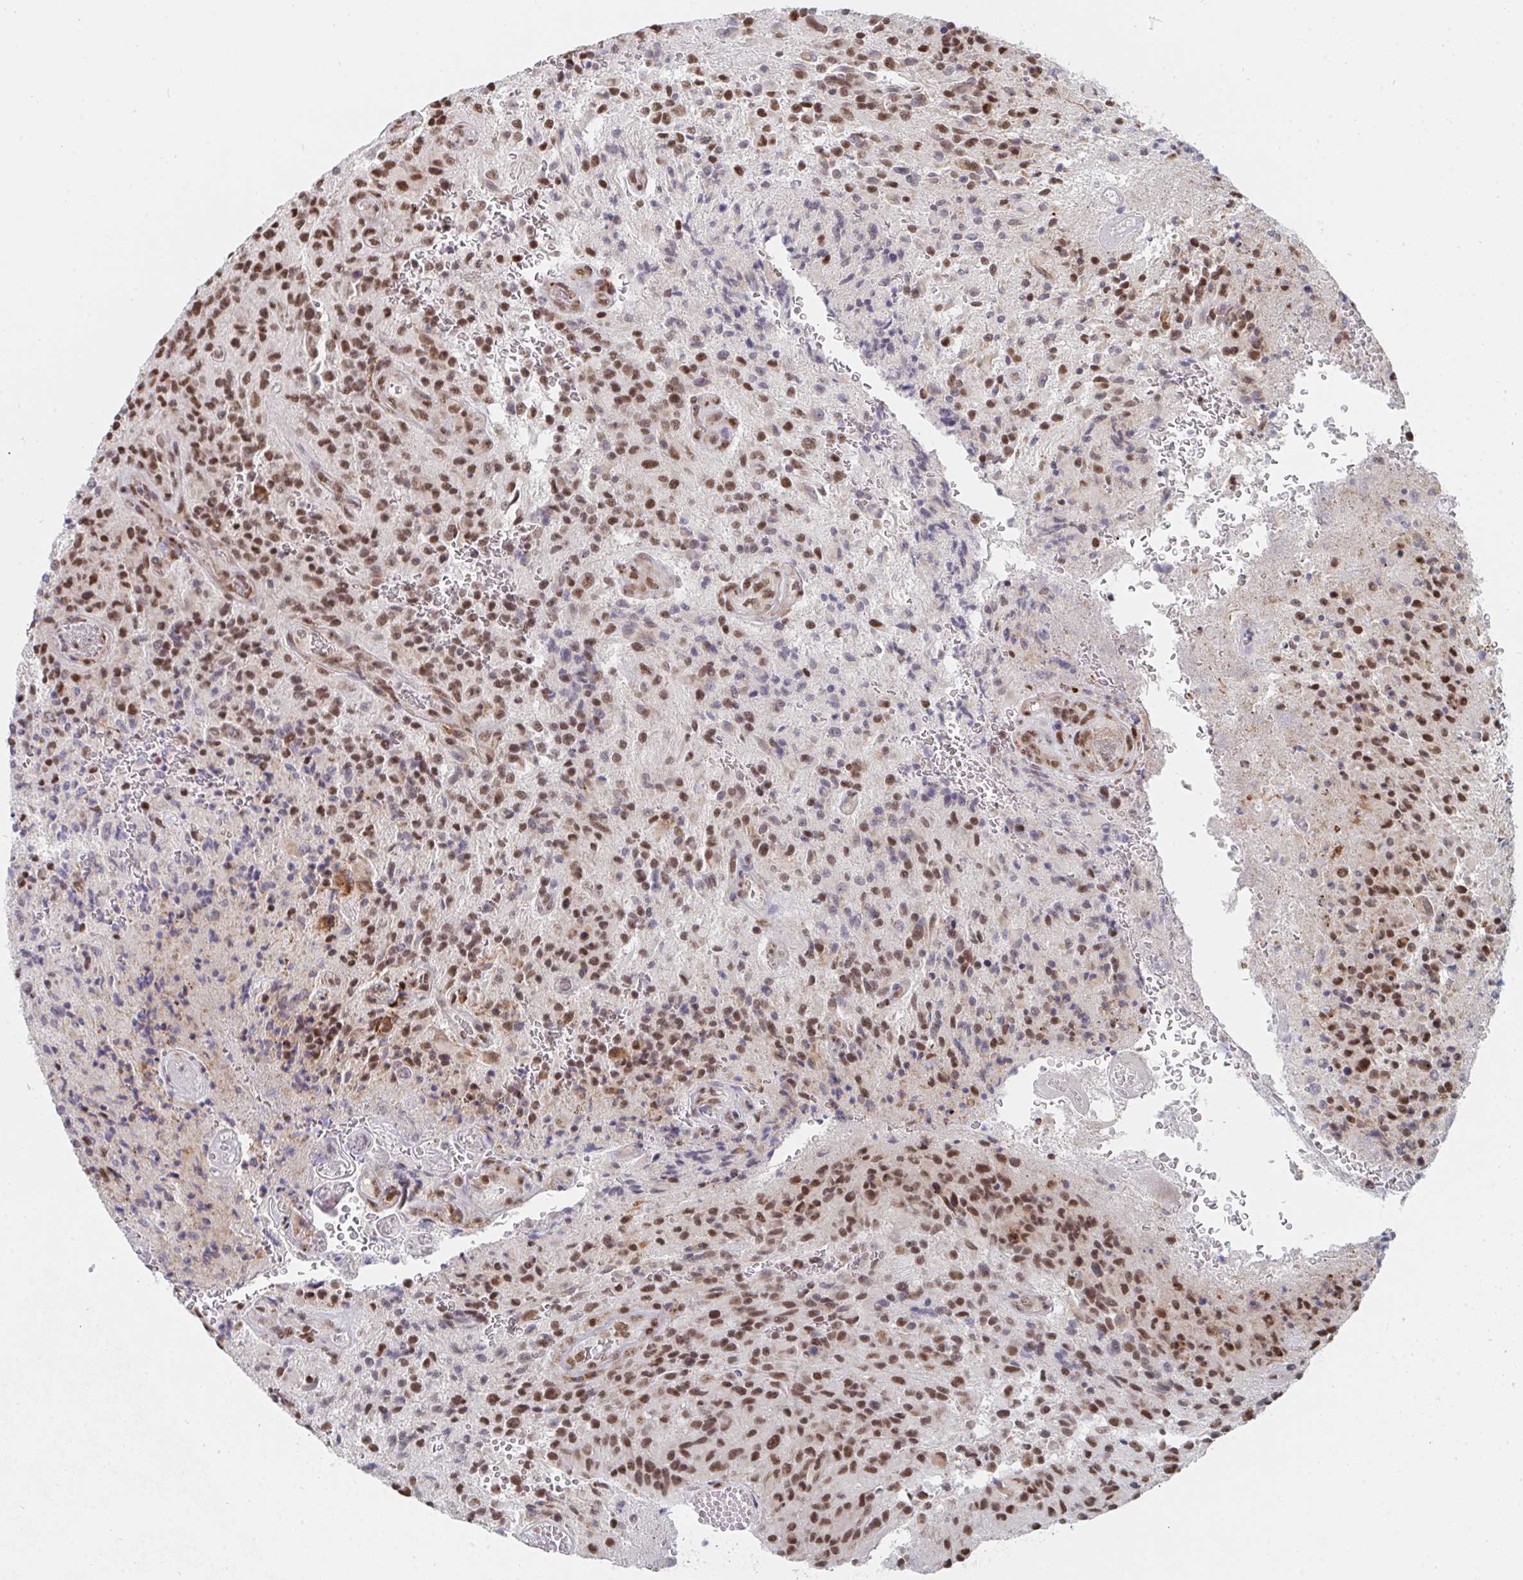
{"staining": {"intensity": "moderate", "quantity": ">75%", "location": "nuclear"}, "tissue": "glioma", "cell_type": "Tumor cells", "image_type": "cancer", "snomed": [{"axis": "morphology", "description": "Normal tissue, NOS"}, {"axis": "morphology", "description": "Glioma, malignant, High grade"}, {"axis": "topography", "description": "Cerebral cortex"}], "caption": "Malignant high-grade glioma stained for a protein demonstrates moderate nuclear positivity in tumor cells. The staining is performed using DAB brown chromogen to label protein expression. The nuclei are counter-stained blue using hematoxylin.", "gene": "MBNL1", "patient": {"sex": "male", "age": 56}}